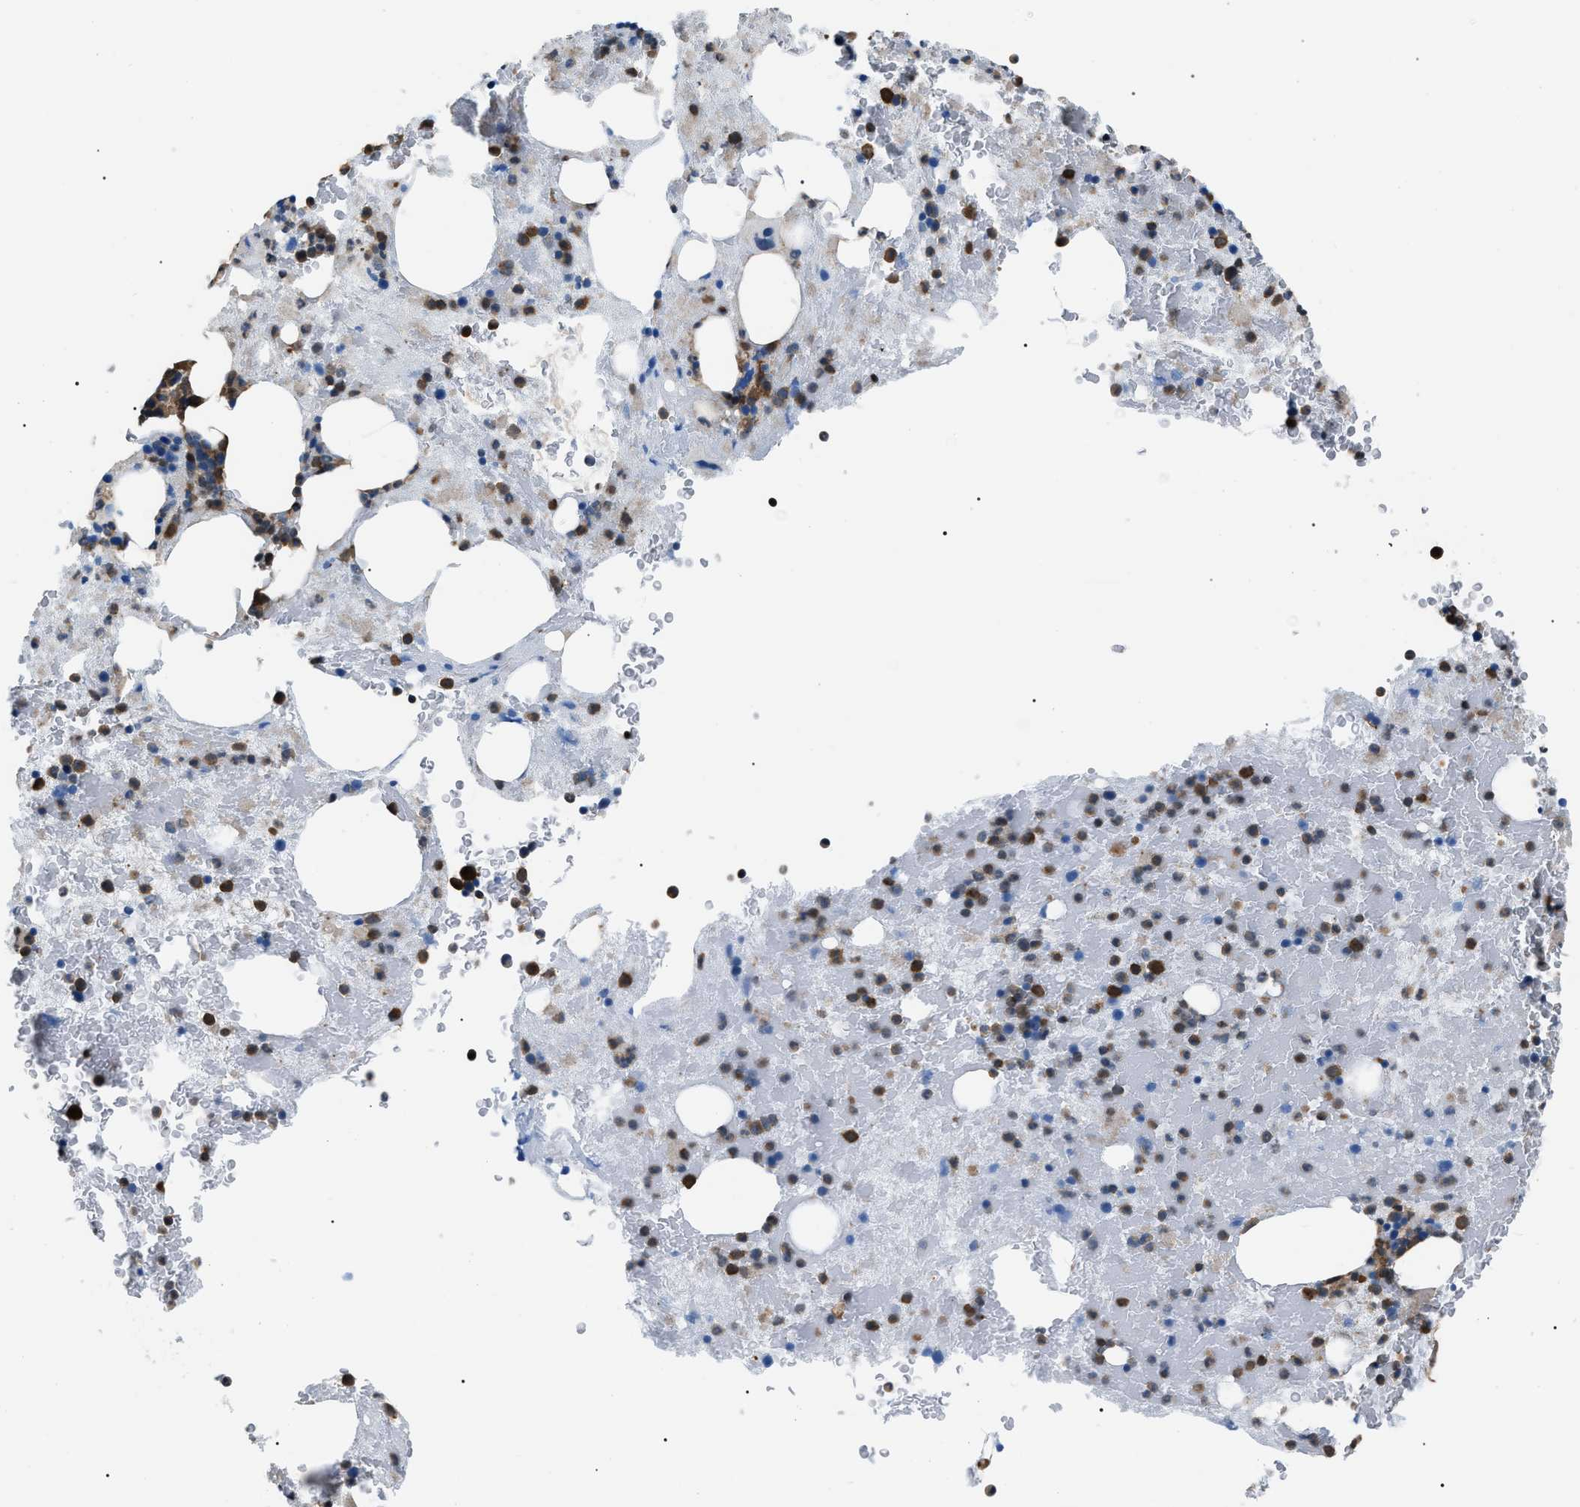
{"staining": {"intensity": "moderate", "quantity": "25%-75%", "location": "cytoplasmic/membranous"}, "tissue": "bone marrow", "cell_type": "Hematopoietic cells", "image_type": "normal", "snomed": [{"axis": "morphology", "description": "Normal tissue, NOS"}, {"axis": "morphology", "description": "Inflammation, NOS"}, {"axis": "topography", "description": "Bone marrow"}], "caption": "Brown immunohistochemical staining in normal bone marrow demonstrates moderate cytoplasmic/membranous staining in about 25%-75% of hematopoietic cells.", "gene": "PDCD5", "patient": {"sex": "male", "age": 63}}